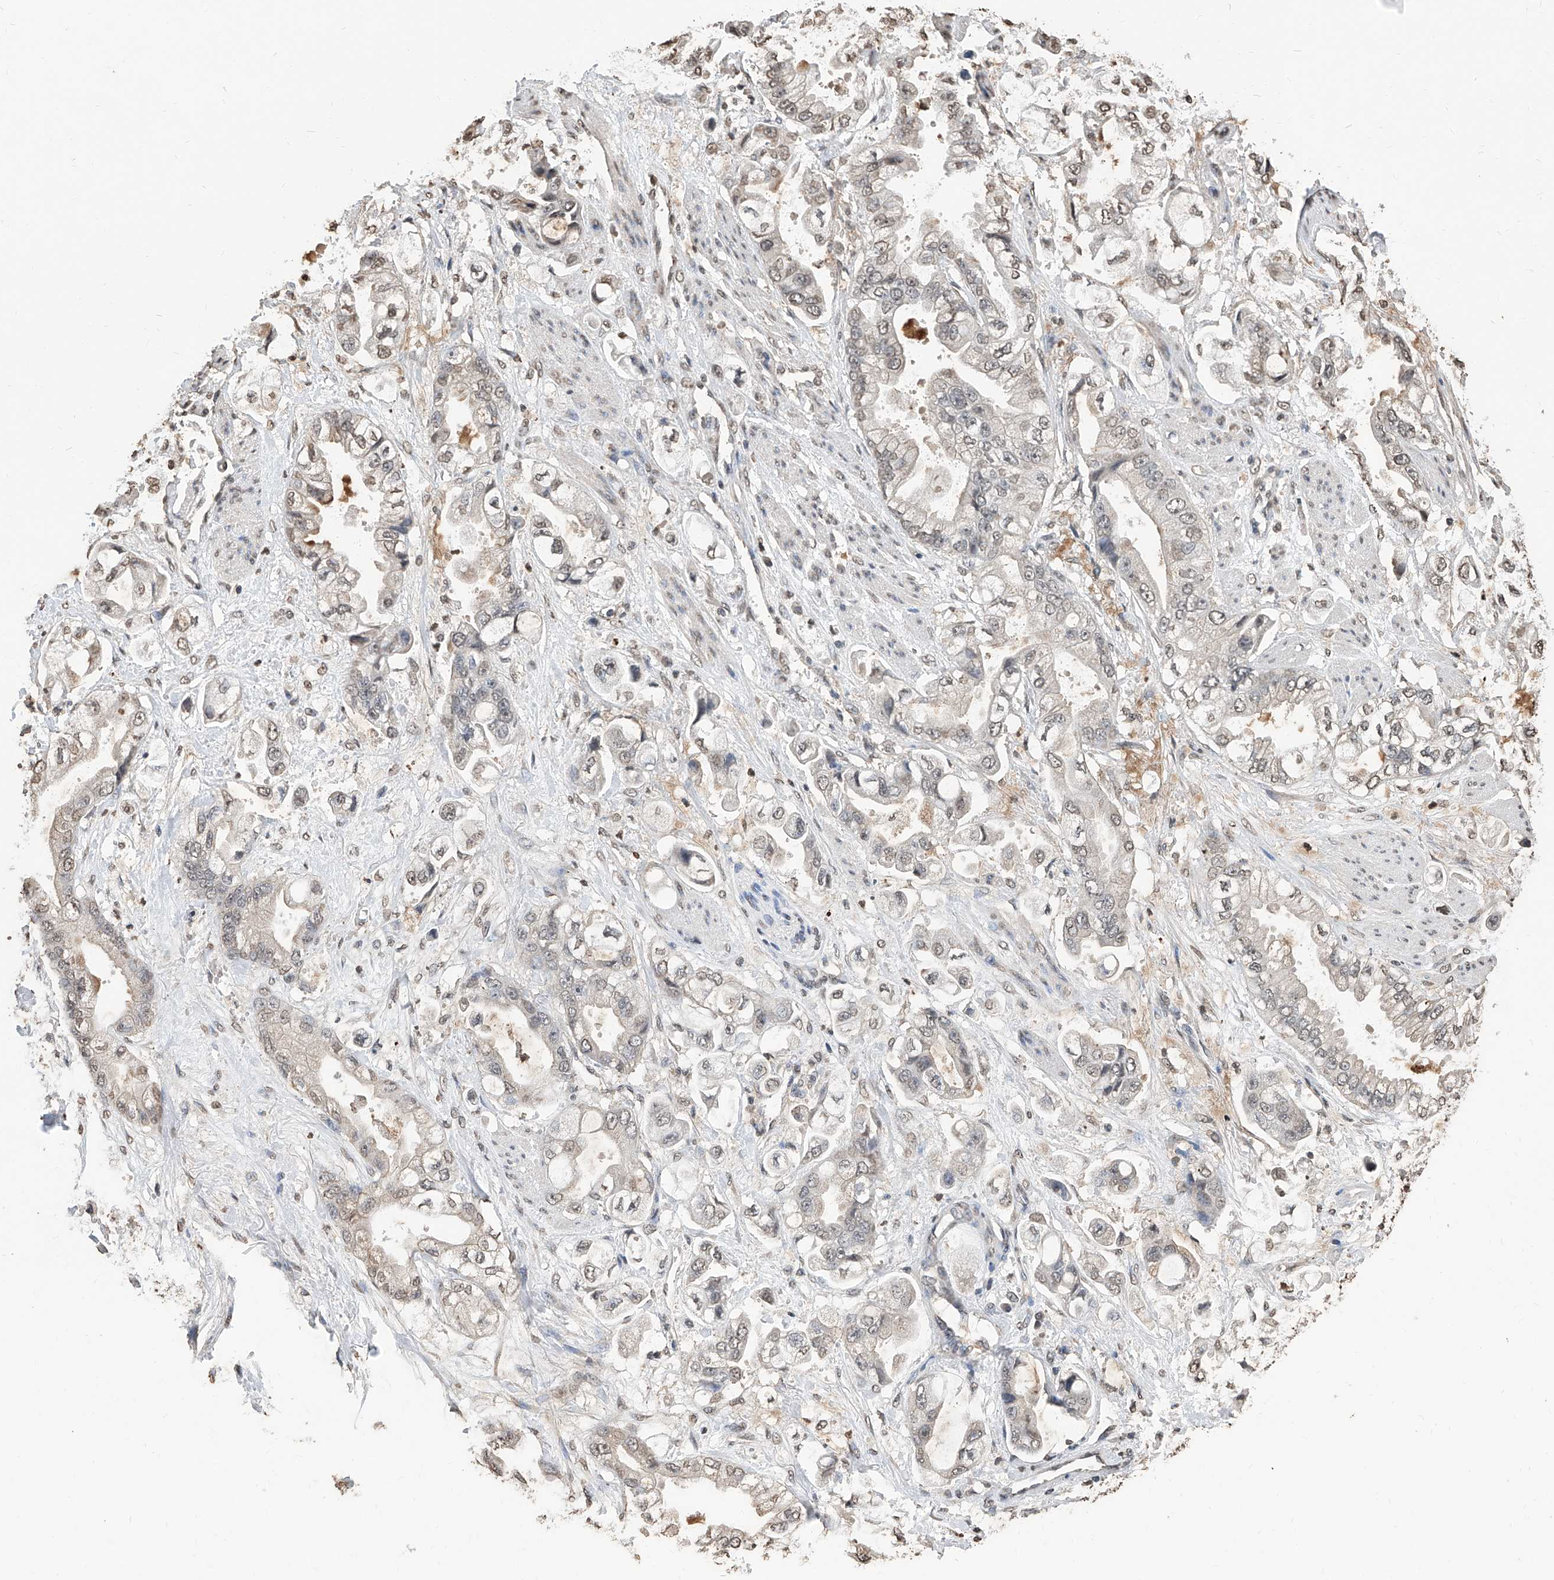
{"staining": {"intensity": "weak", "quantity": "25%-75%", "location": "nuclear"}, "tissue": "stomach cancer", "cell_type": "Tumor cells", "image_type": "cancer", "snomed": [{"axis": "morphology", "description": "Adenocarcinoma, NOS"}, {"axis": "topography", "description": "Stomach"}], "caption": "The image displays a brown stain indicating the presence of a protein in the nuclear of tumor cells in stomach cancer. Immunohistochemistry (ihc) stains the protein in brown and the nuclei are stained blue.", "gene": "RP9", "patient": {"sex": "male", "age": 62}}